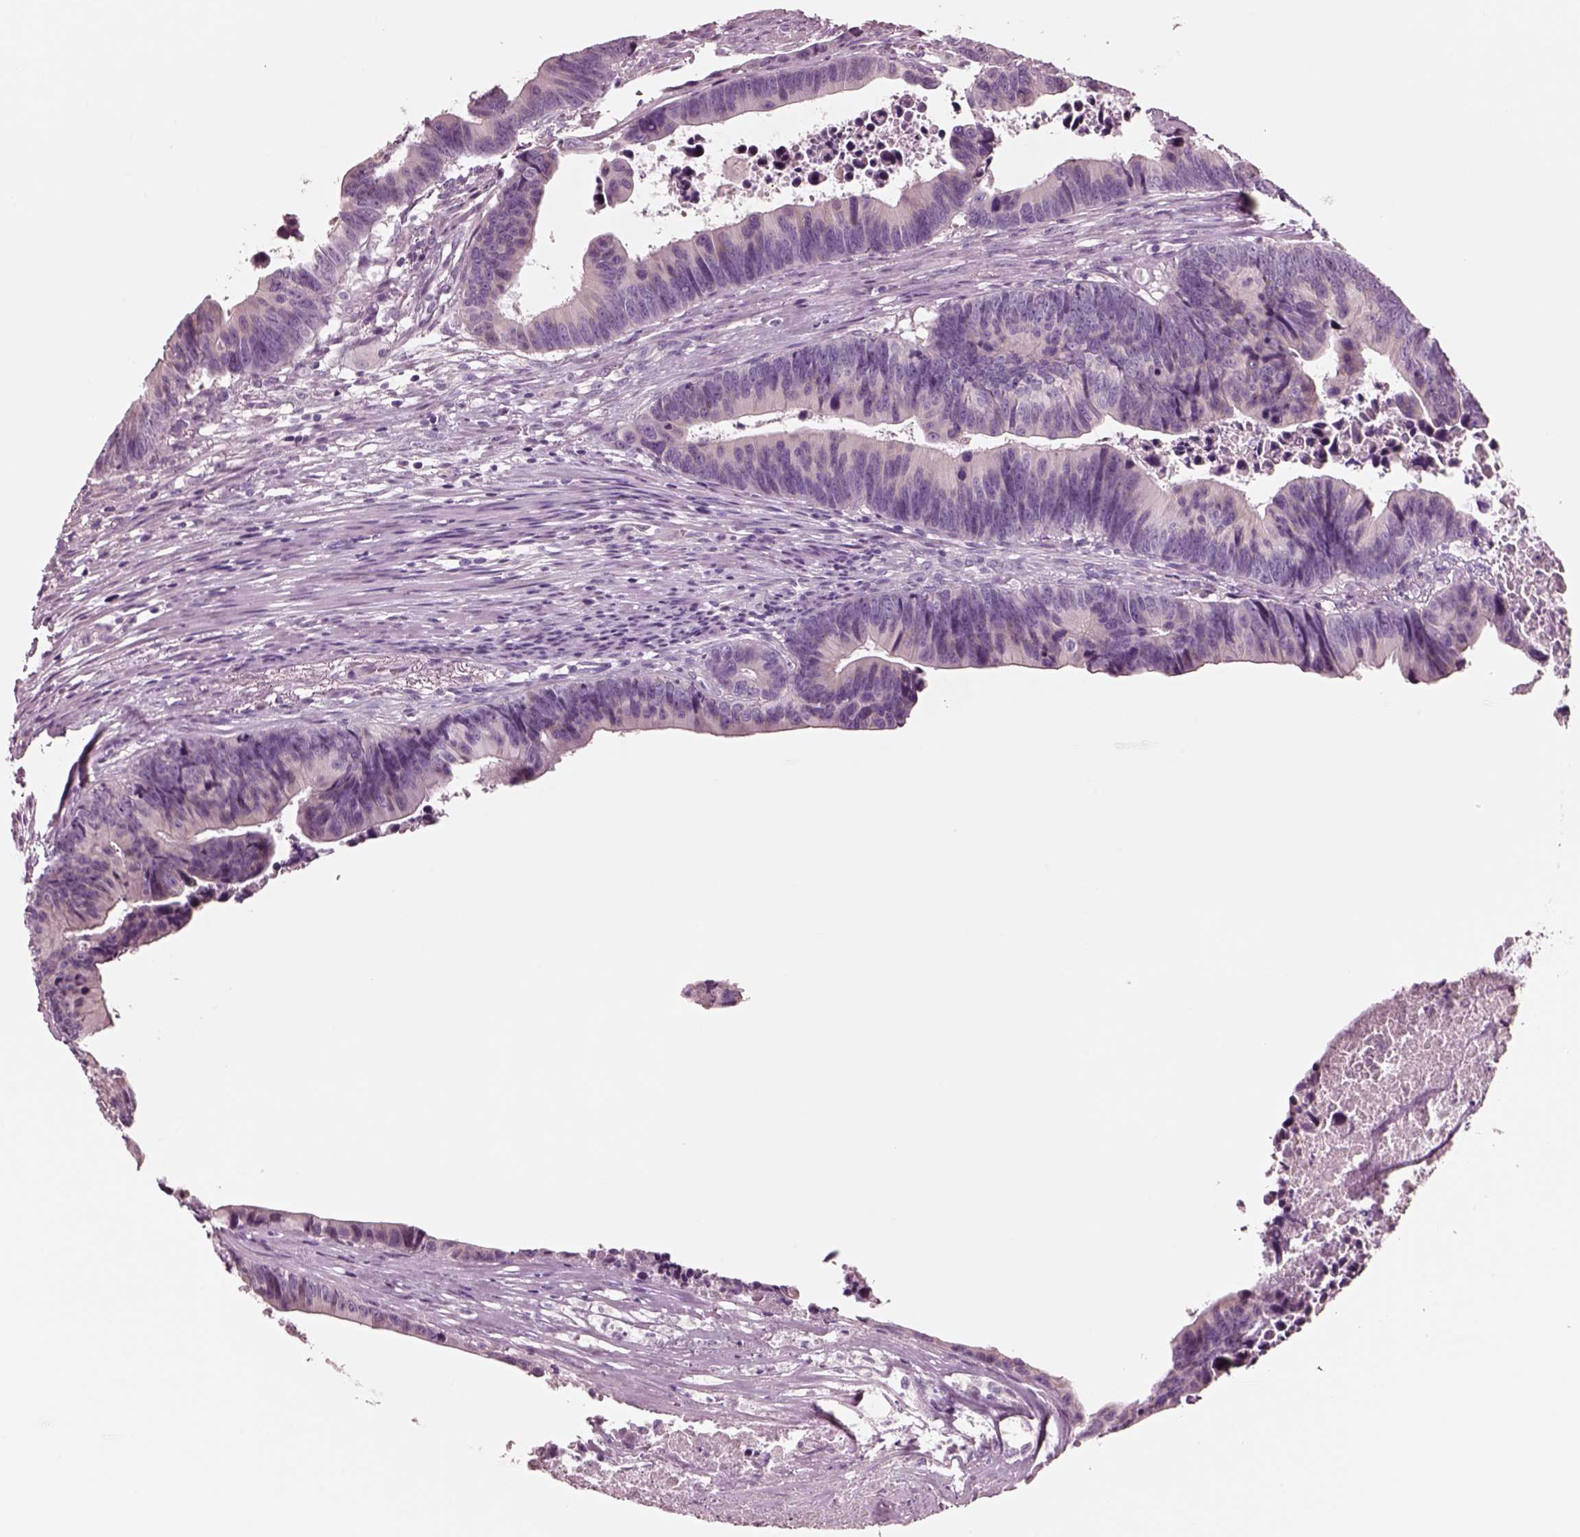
{"staining": {"intensity": "negative", "quantity": "none", "location": "none"}, "tissue": "colorectal cancer", "cell_type": "Tumor cells", "image_type": "cancer", "snomed": [{"axis": "morphology", "description": "Adenocarcinoma, NOS"}, {"axis": "topography", "description": "Colon"}], "caption": "DAB immunohistochemical staining of colorectal adenocarcinoma shows no significant staining in tumor cells.", "gene": "NMRK2", "patient": {"sex": "female", "age": 87}}